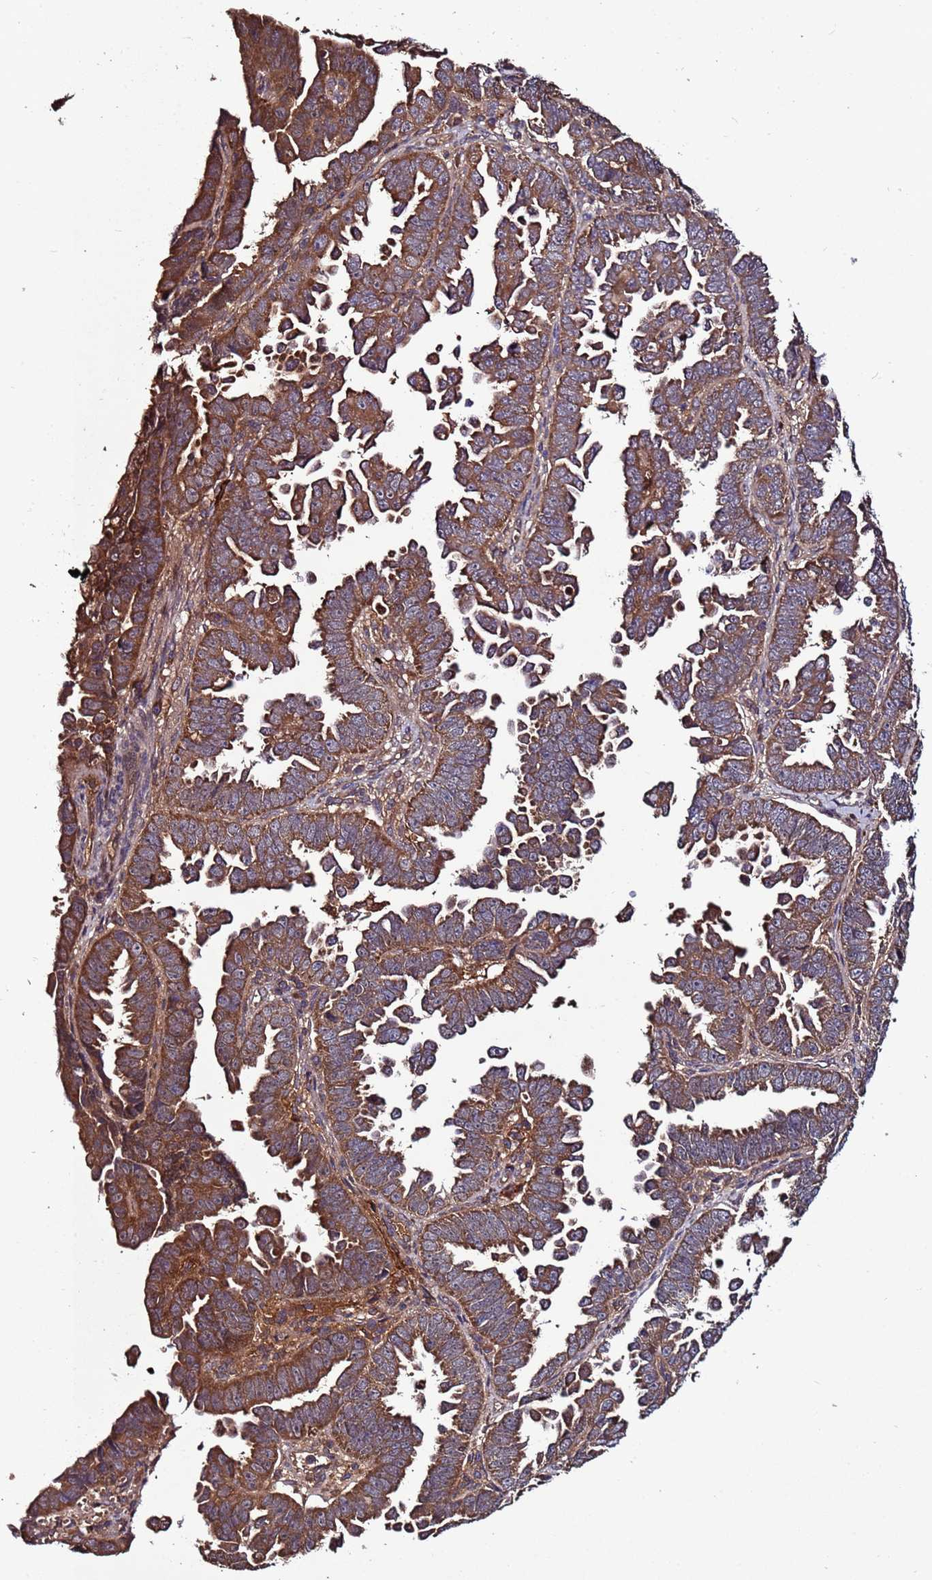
{"staining": {"intensity": "moderate", "quantity": ">75%", "location": "cytoplasmic/membranous"}, "tissue": "endometrial cancer", "cell_type": "Tumor cells", "image_type": "cancer", "snomed": [{"axis": "morphology", "description": "Adenocarcinoma, NOS"}, {"axis": "topography", "description": "Endometrium"}], "caption": "IHC image of human endometrial adenocarcinoma stained for a protein (brown), which exhibits medium levels of moderate cytoplasmic/membranous positivity in about >75% of tumor cells.", "gene": "RPS15A", "patient": {"sex": "female", "age": 75}}